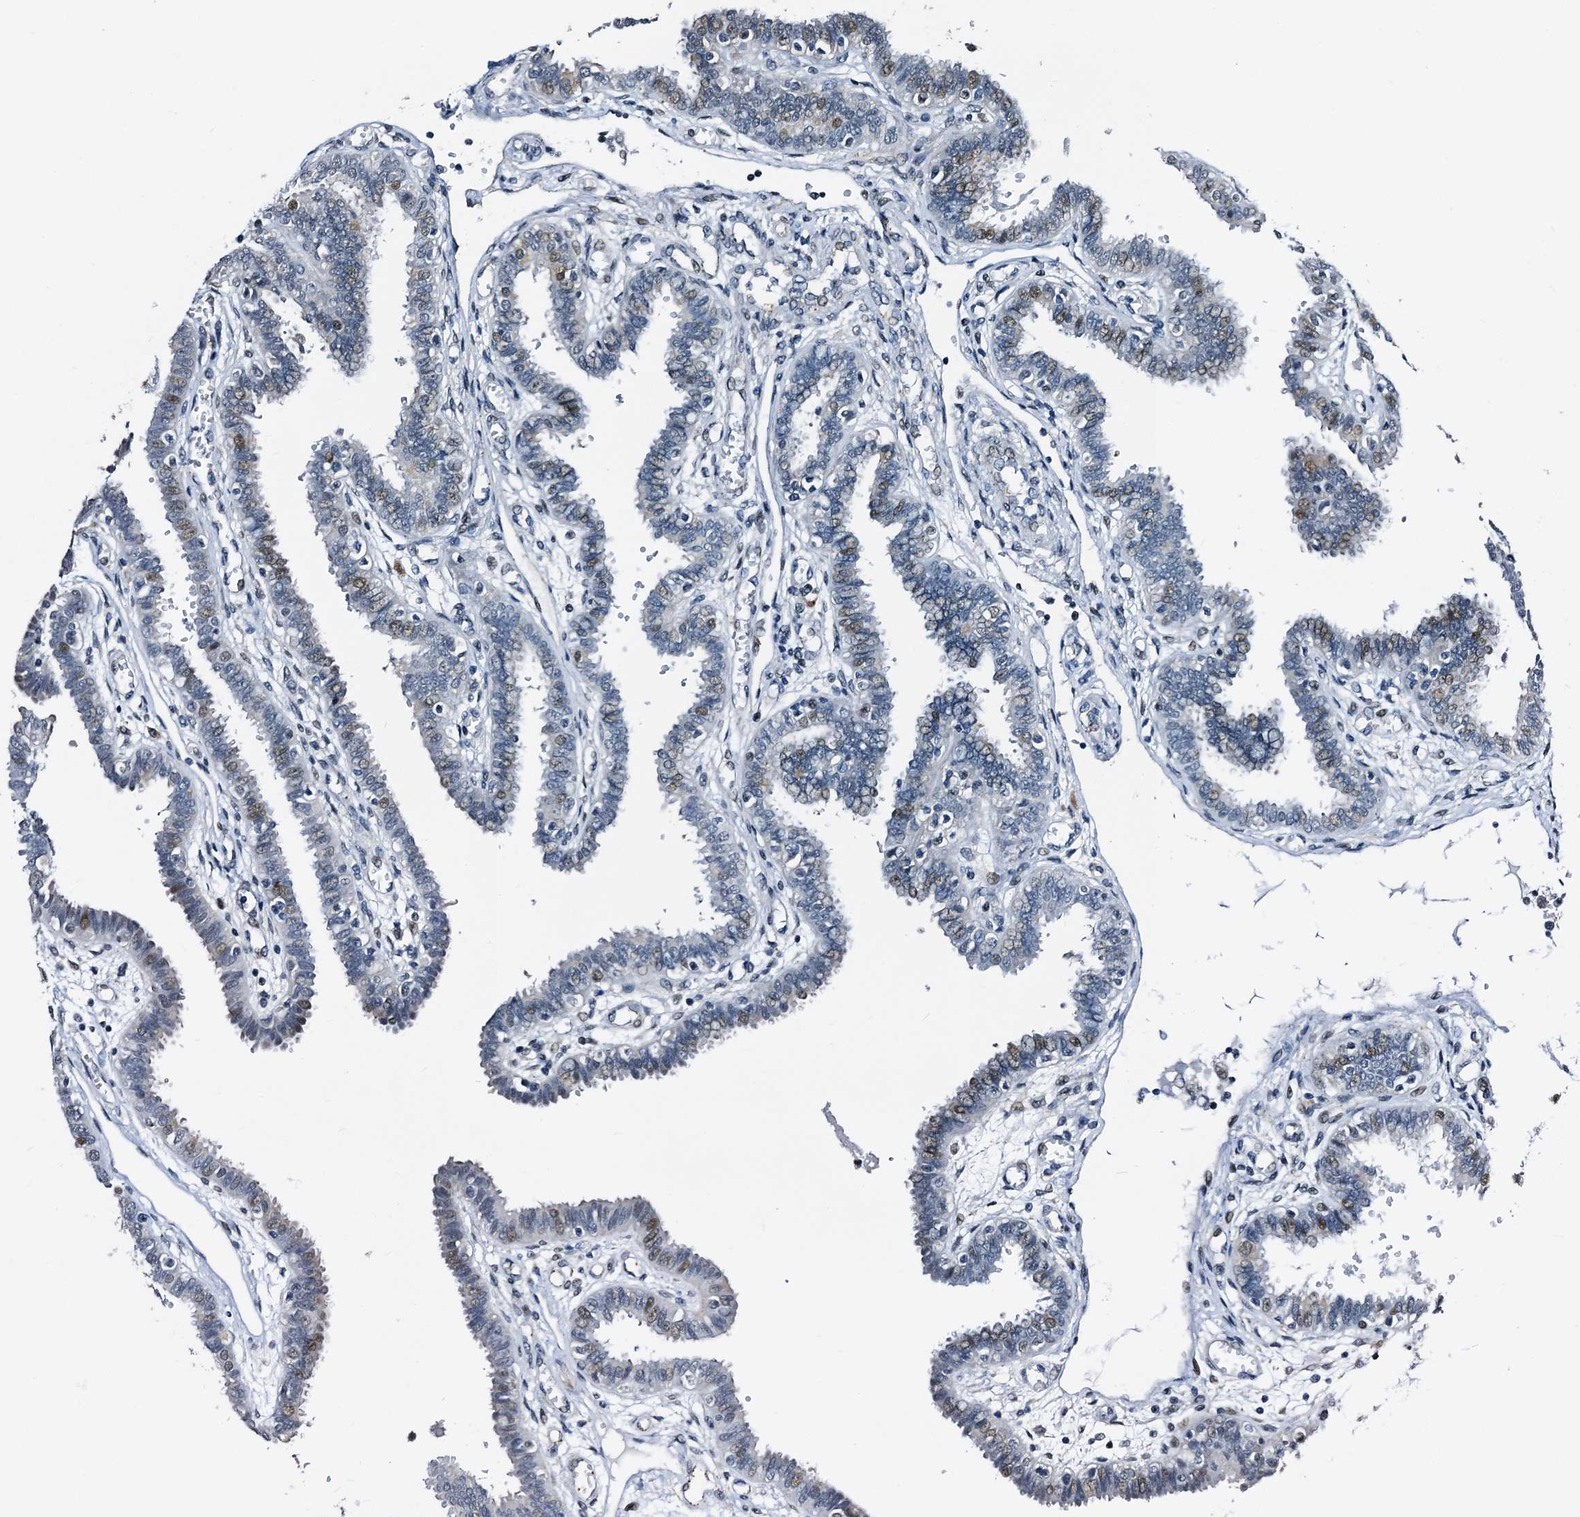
{"staining": {"intensity": "moderate", "quantity": "<25%", "location": "nuclear"}, "tissue": "fallopian tube", "cell_type": "Glandular cells", "image_type": "normal", "snomed": [{"axis": "morphology", "description": "Normal tissue, NOS"}, {"axis": "topography", "description": "Fallopian tube"}], "caption": "Fallopian tube was stained to show a protein in brown. There is low levels of moderate nuclear expression in about <25% of glandular cells. (DAB (3,3'-diaminobenzidine) IHC, brown staining for protein, blue staining for nuclei).", "gene": "FAM222A", "patient": {"sex": "female", "age": 32}}